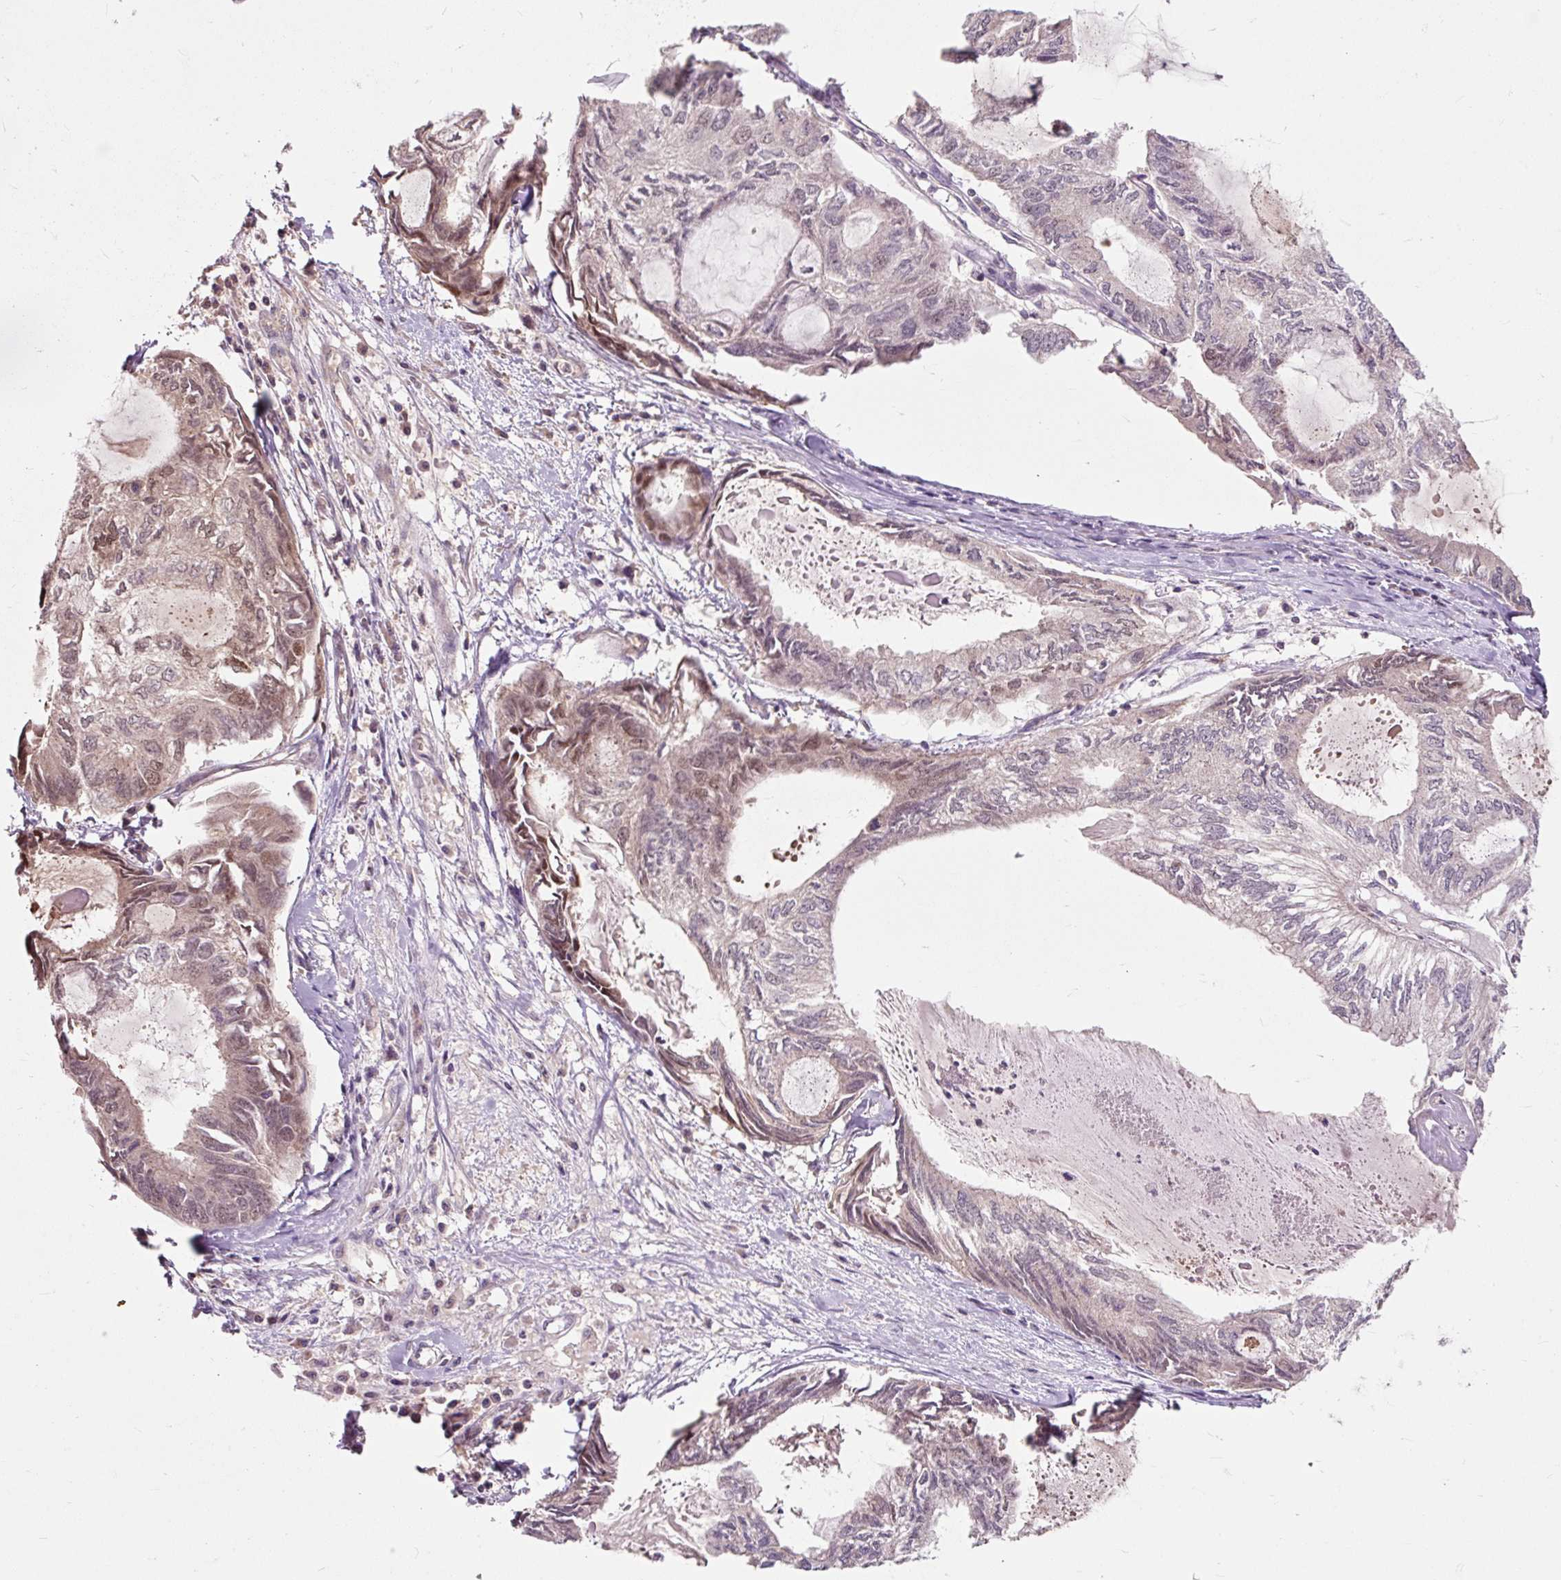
{"staining": {"intensity": "weak", "quantity": "25%-75%", "location": "cytoplasmic/membranous,nuclear"}, "tissue": "endometrial cancer", "cell_type": "Tumor cells", "image_type": "cancer", "snomed": [{"axis": "morphology", "description": "Adenocarcinoma, NOS"}, {"axis": "topography", "description": "Endometrium"}], "caption": "Adenocarcinoma (endometrial) stained with DAB (3,3'-diaminobenzidine) IHC exhibits low levels of weak cytoplasmic/membranous and nuclear expression in approximately 25%-75% of tumor cells.", "gene": "MMS19", "patient": {"sex": "female", "age": 80}}